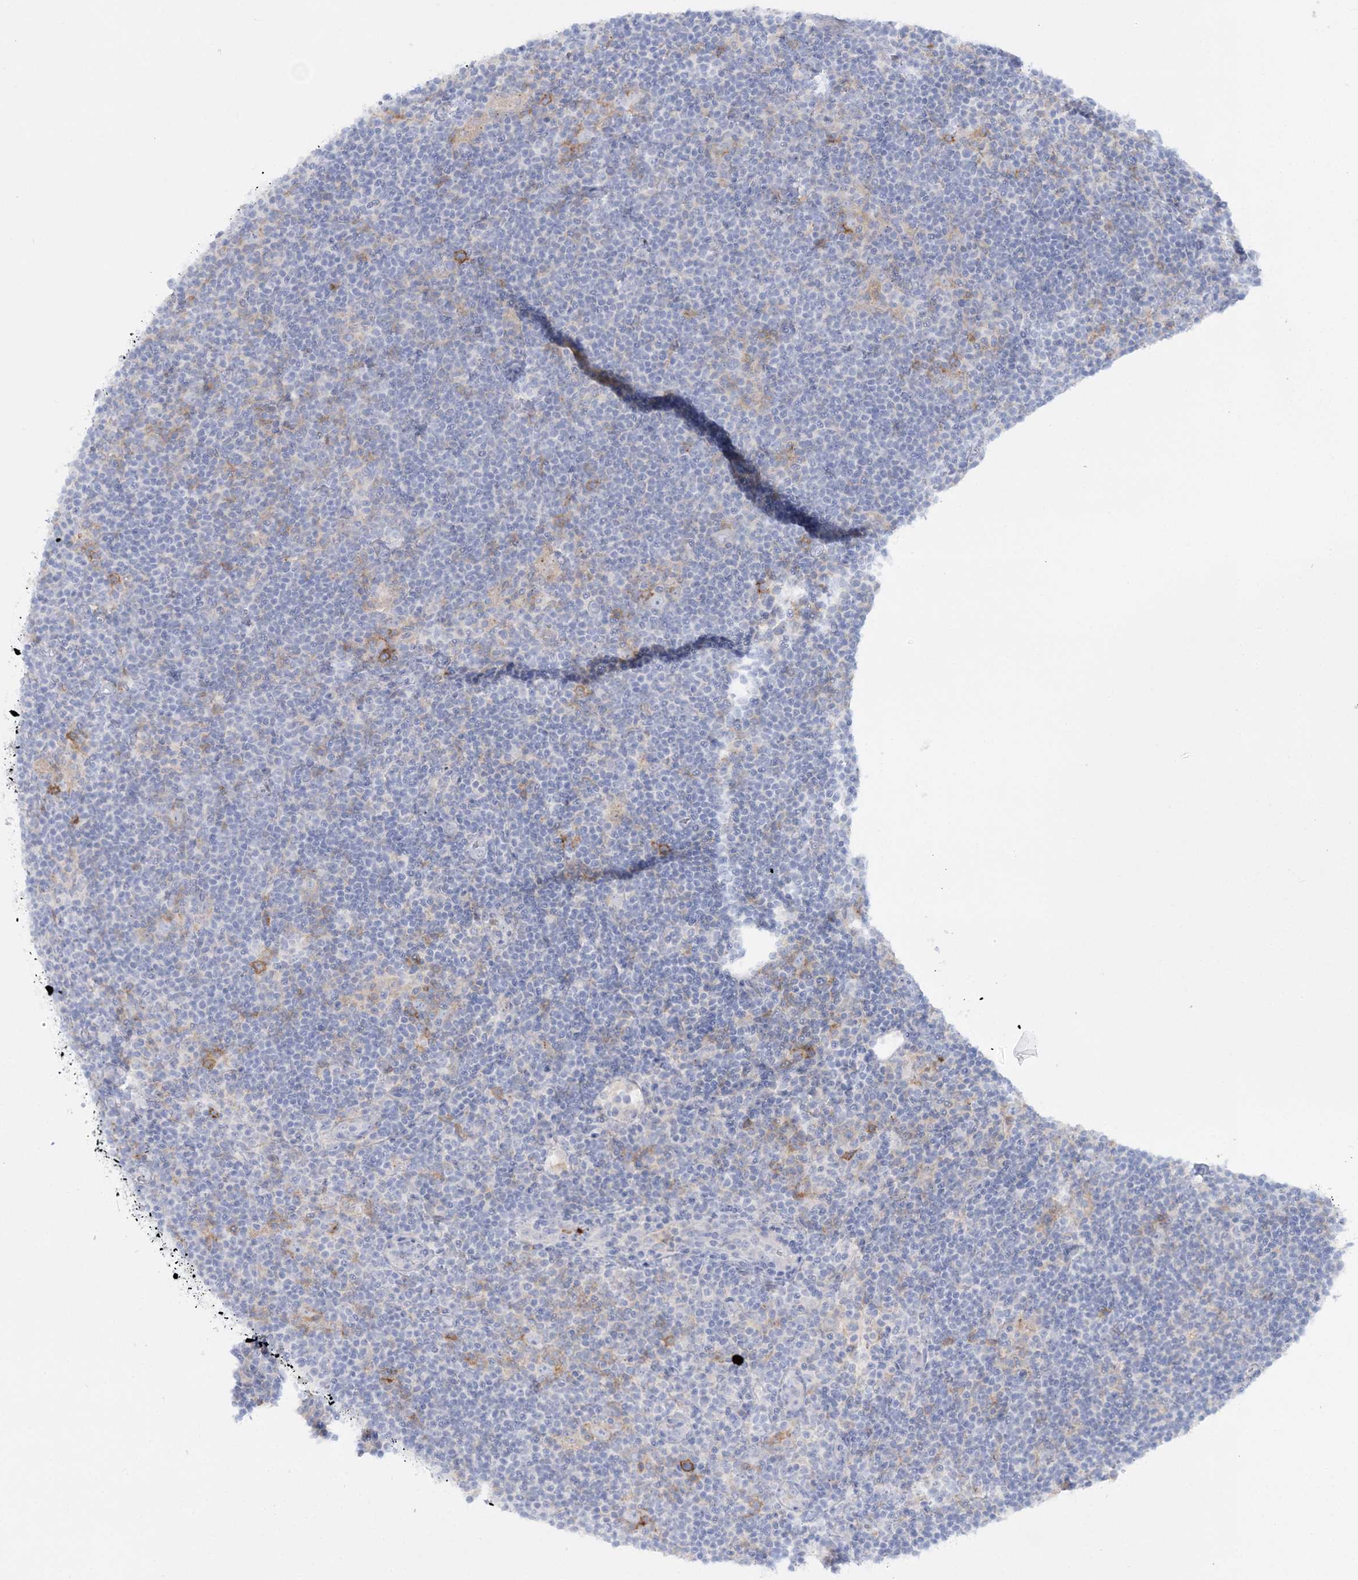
{"staining": {"intensity": "moderate", "quantity": "<25%", "location": "cytoplasmic/membranous"}, "tissue": "lymphoma", "cell_type": "Tumor cells", "image_type": "cancer", "snomed": [{"axis": "morphology", "description": "Hodgkin's disease, NOS"}, {"axis": "topography", "description": "Lymph node"}], "caption": "Hodgkin's disease stained with DAB (3,3'-diaminobenzidine) IHC demonstrates low levels of moderate cytoplasmic/membranous expression in approximately <25% of tumor cells.", "gene": "WDSUB1", "patient": {"sex": "female", "age": 57}}